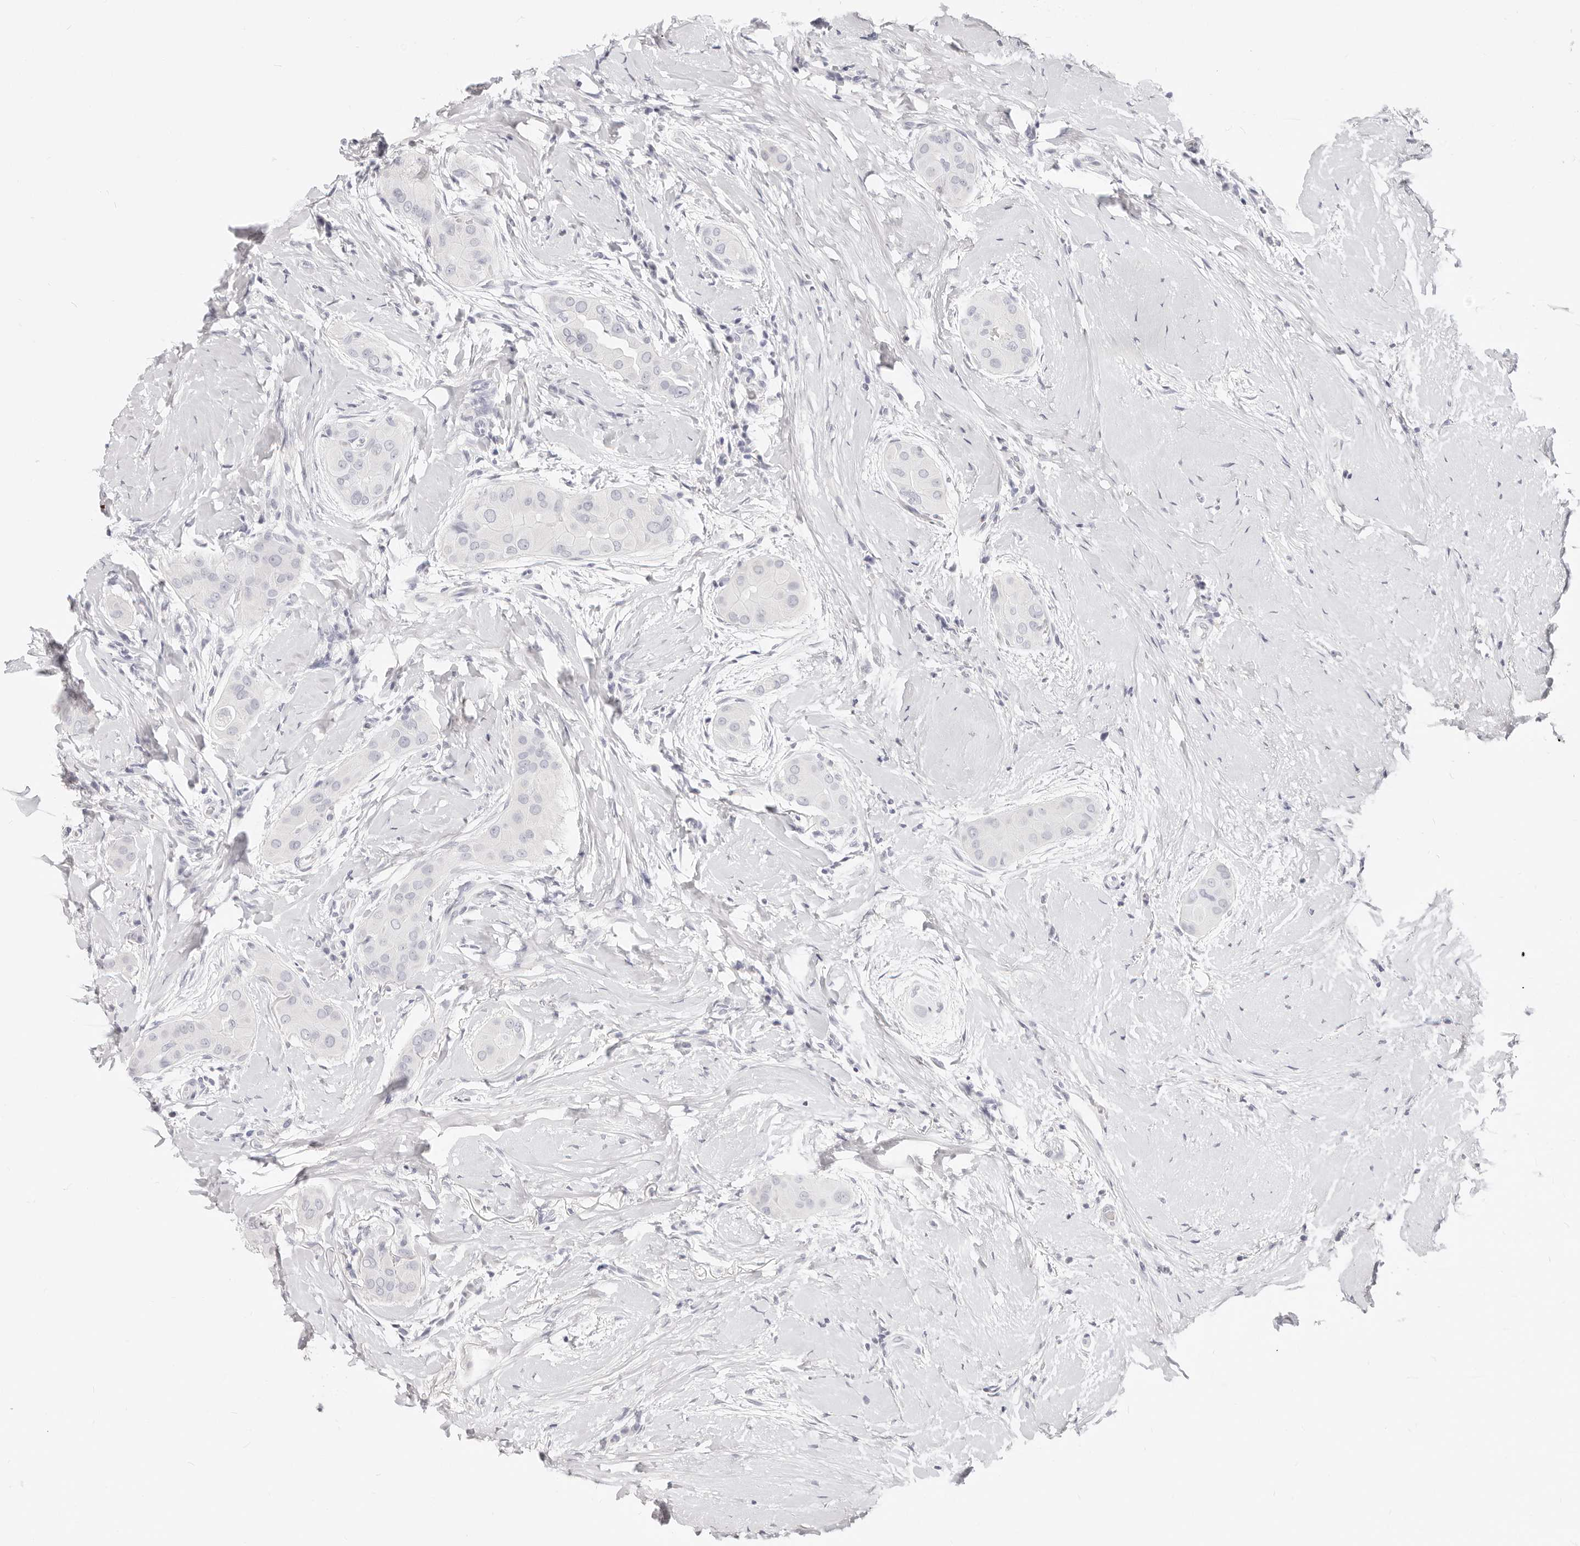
{"staining": {"intensity": "negative", "quantity": "none", "location": "none"}, "tissue": "thyroid cancer", "cell_type": "Tumor cells", "image_type": "cancer", "snomed": [{"axis": "morphology", "description": "Papillary adenocarcinoma, NOS"}, {"axis": "topography", "description": "Thyroid gland"}], "caption": "A photomicrograph of thyroid papillary adenocarcinoma stained for a protein reveals no brown staining in tumor cells.", "gene": "CAMP", "patient": {"sex": "male", "age": 33}}